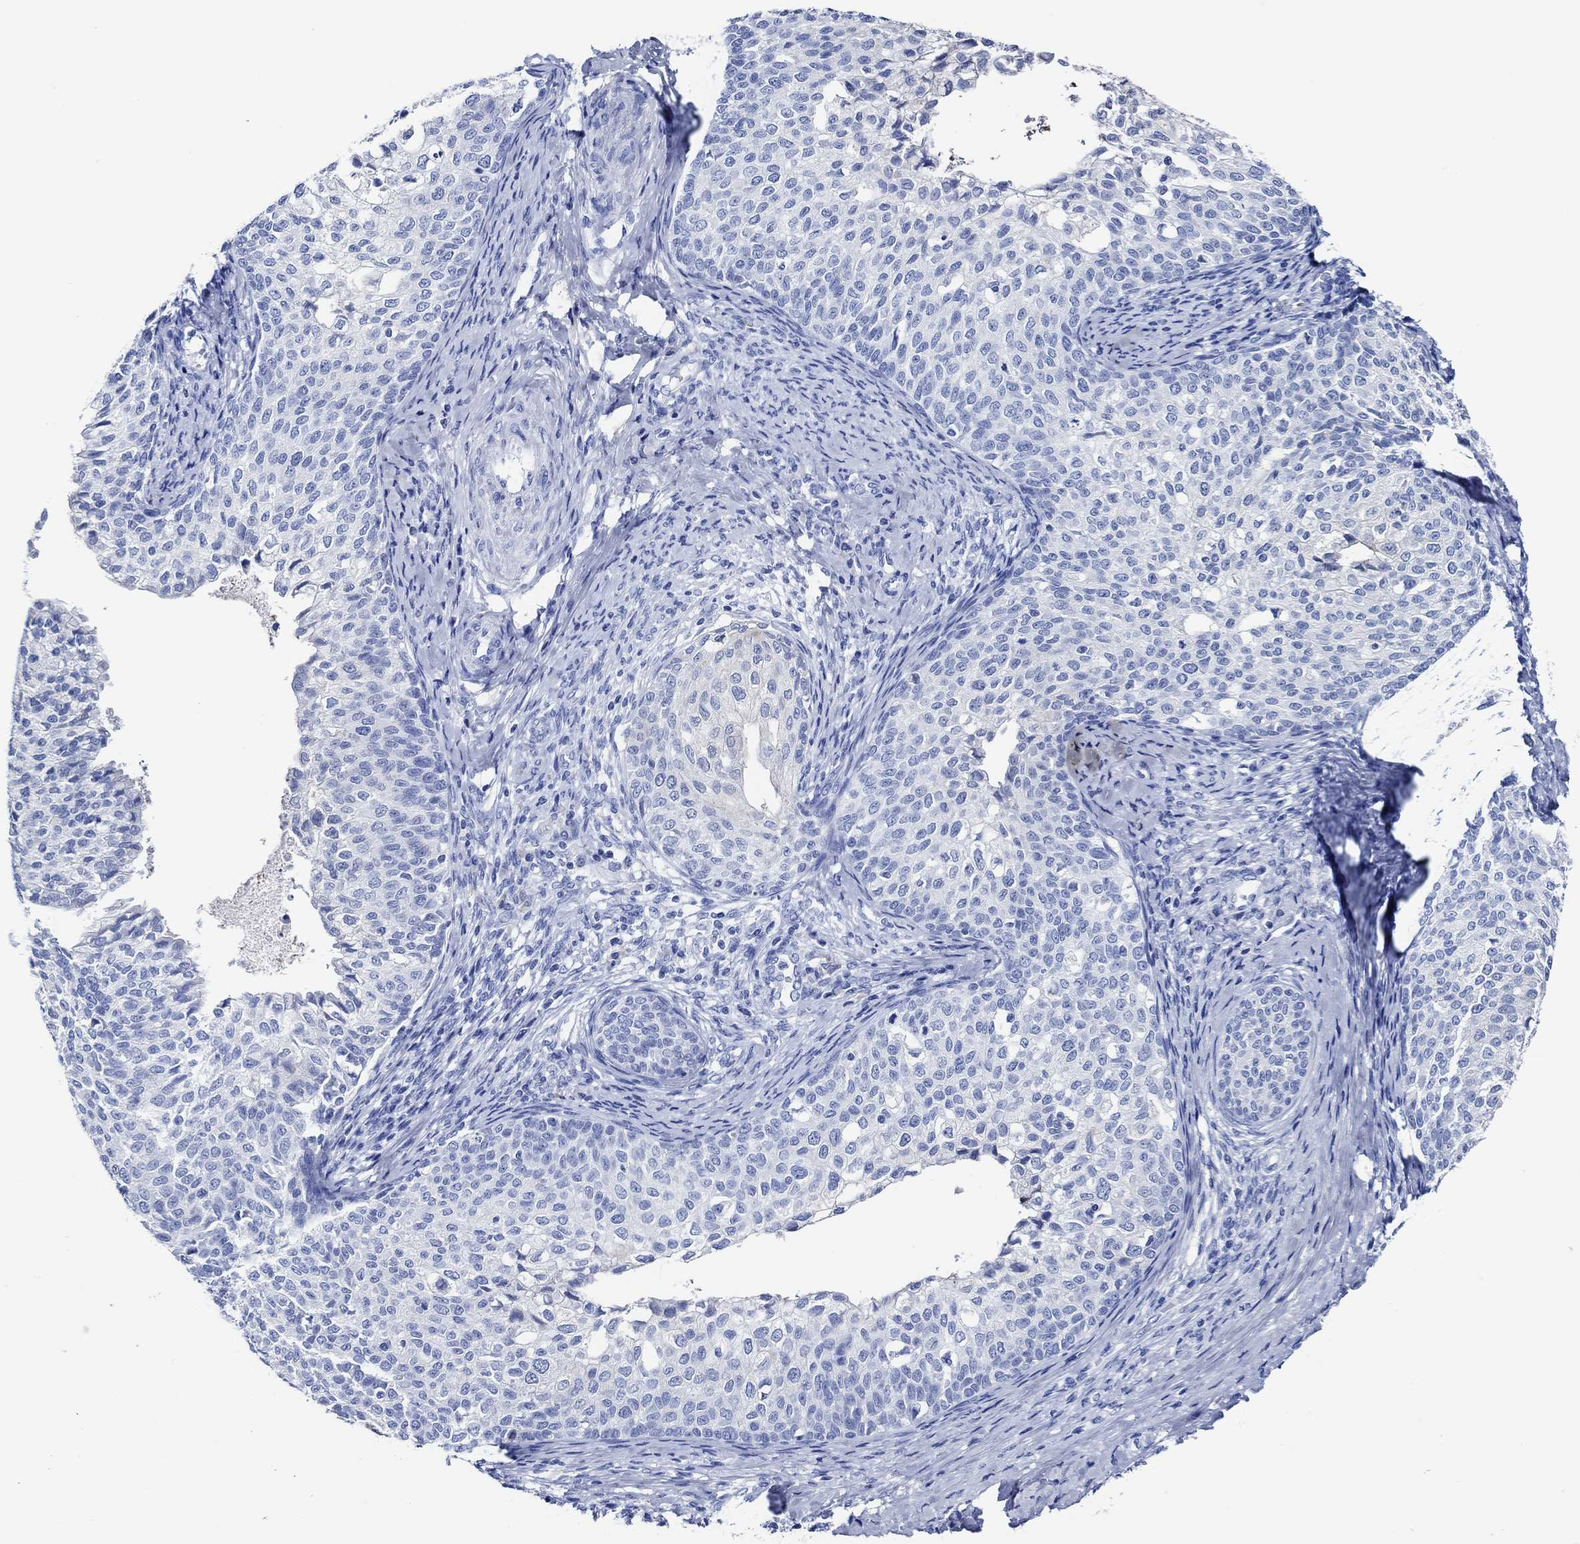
{"staining": {"intensity": "negative", "quantity": "none", "location": "none"}, "tissue": "cervical cancer", "cell_type": "Tumor cells", "image_type": "cancer", "snomed": [{"axis": "morphology", "description": "Squamous cell carcinoma, NOS"}, {"axis": "topography", "description": "Cervix"}], "caption": "Immunohistochemistry (IHC) micrograph of cervical cancer (squamous cell carcinoma) stained for a protein (brown), which reveals no staining in tumor cells.", "gene": "WDR62", "patient": {"sex": "female", "age": 51}}